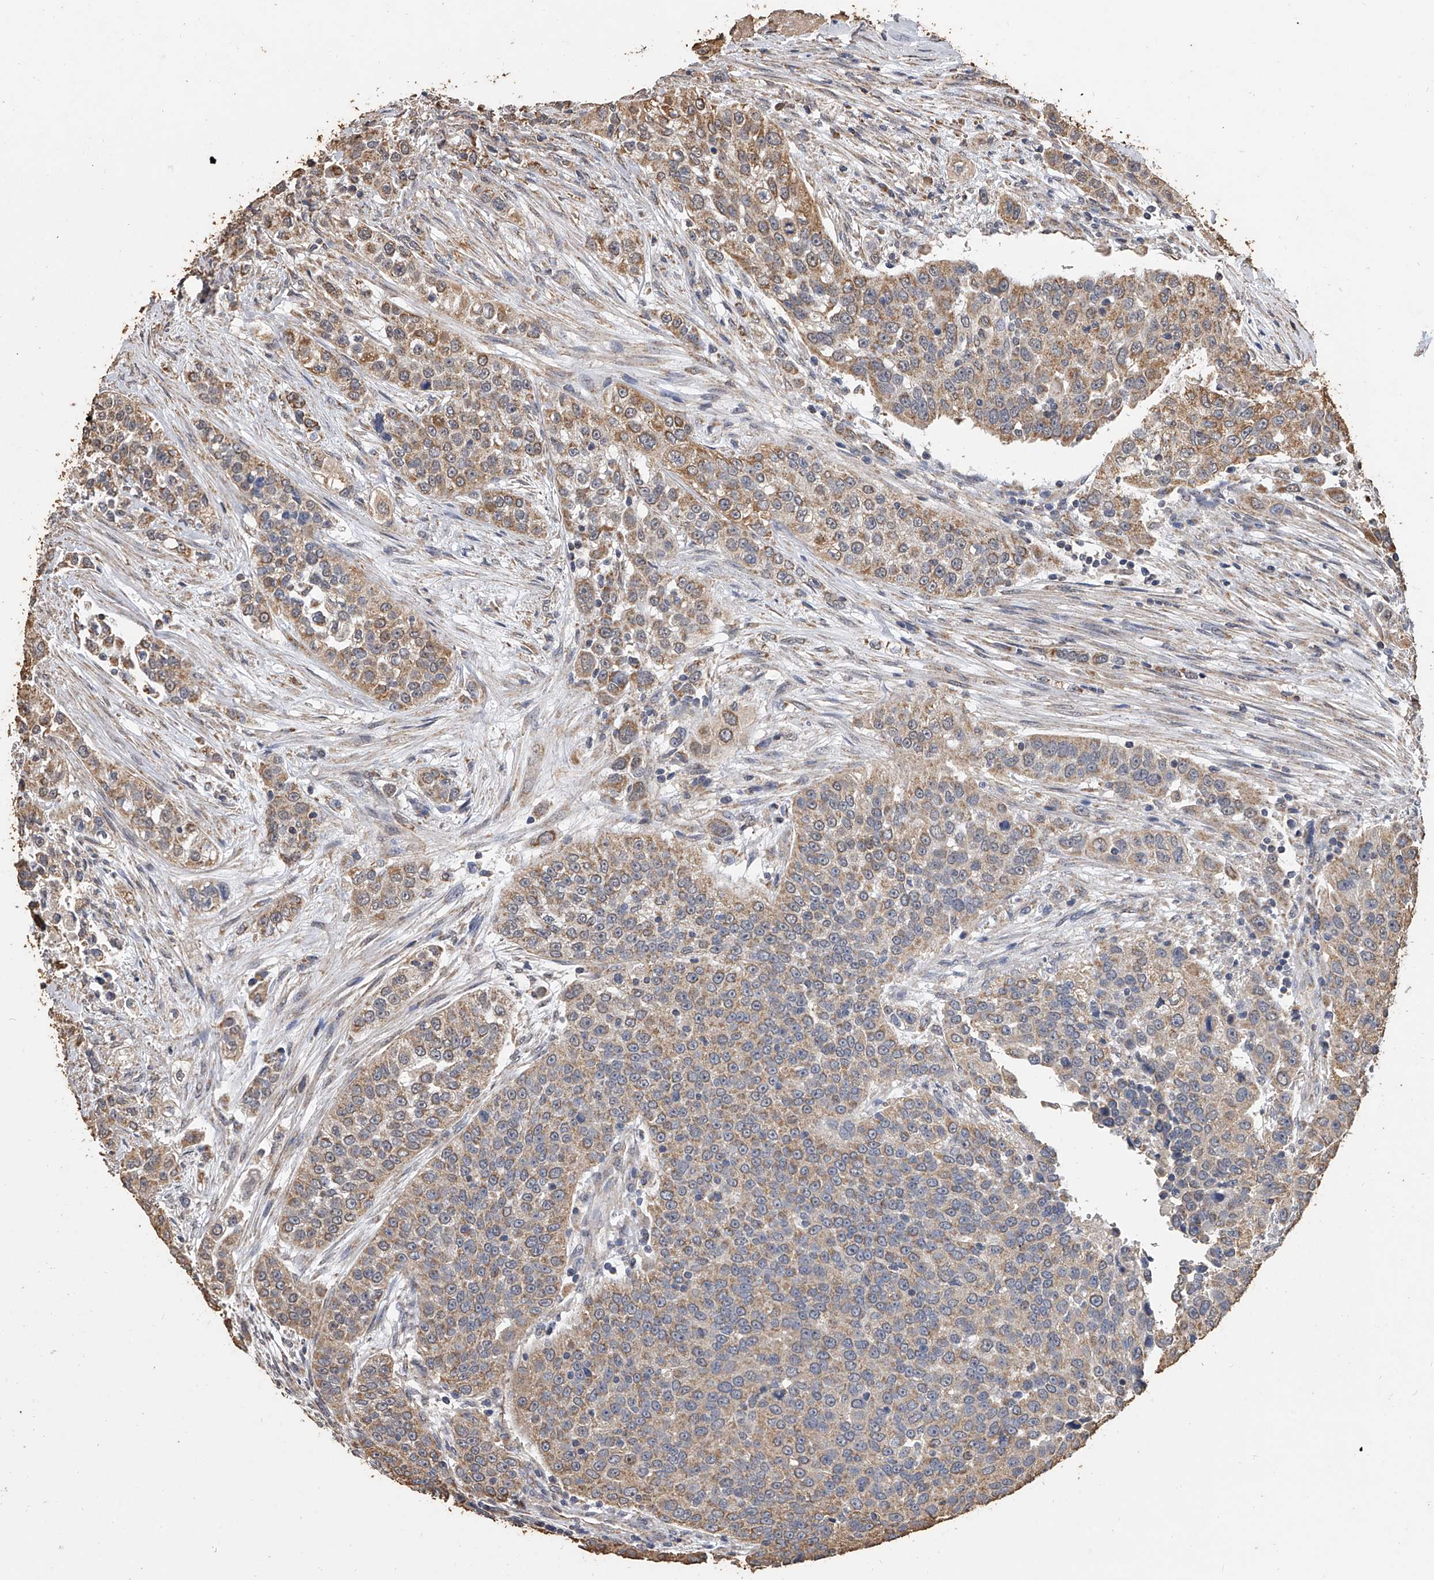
{"staining": {"intensity": "moderate", "quantity": ">75%", "location": "cytoplasmic/membranous"}, "tissue": "urothelial cancer", "cell_type": "Tumor cells", "image_type": "cancer", "snomed": [{"axis": "morphology", "description": "Urothelial carcinoma, High grade"}, {"axis": "topography", "description": "Urinary bladder"}], "caption": "Protein staining displays moderate cytoplasmic/membranous expression in approximately >75% of tumor cells in urothelial carcinoma (high-grade). Immunohistochemistry stains the protein of interest in brown and the nuclei are stained blue.", "gene": "MRPL28", "patient": {"sex": "female", "age": 80}}